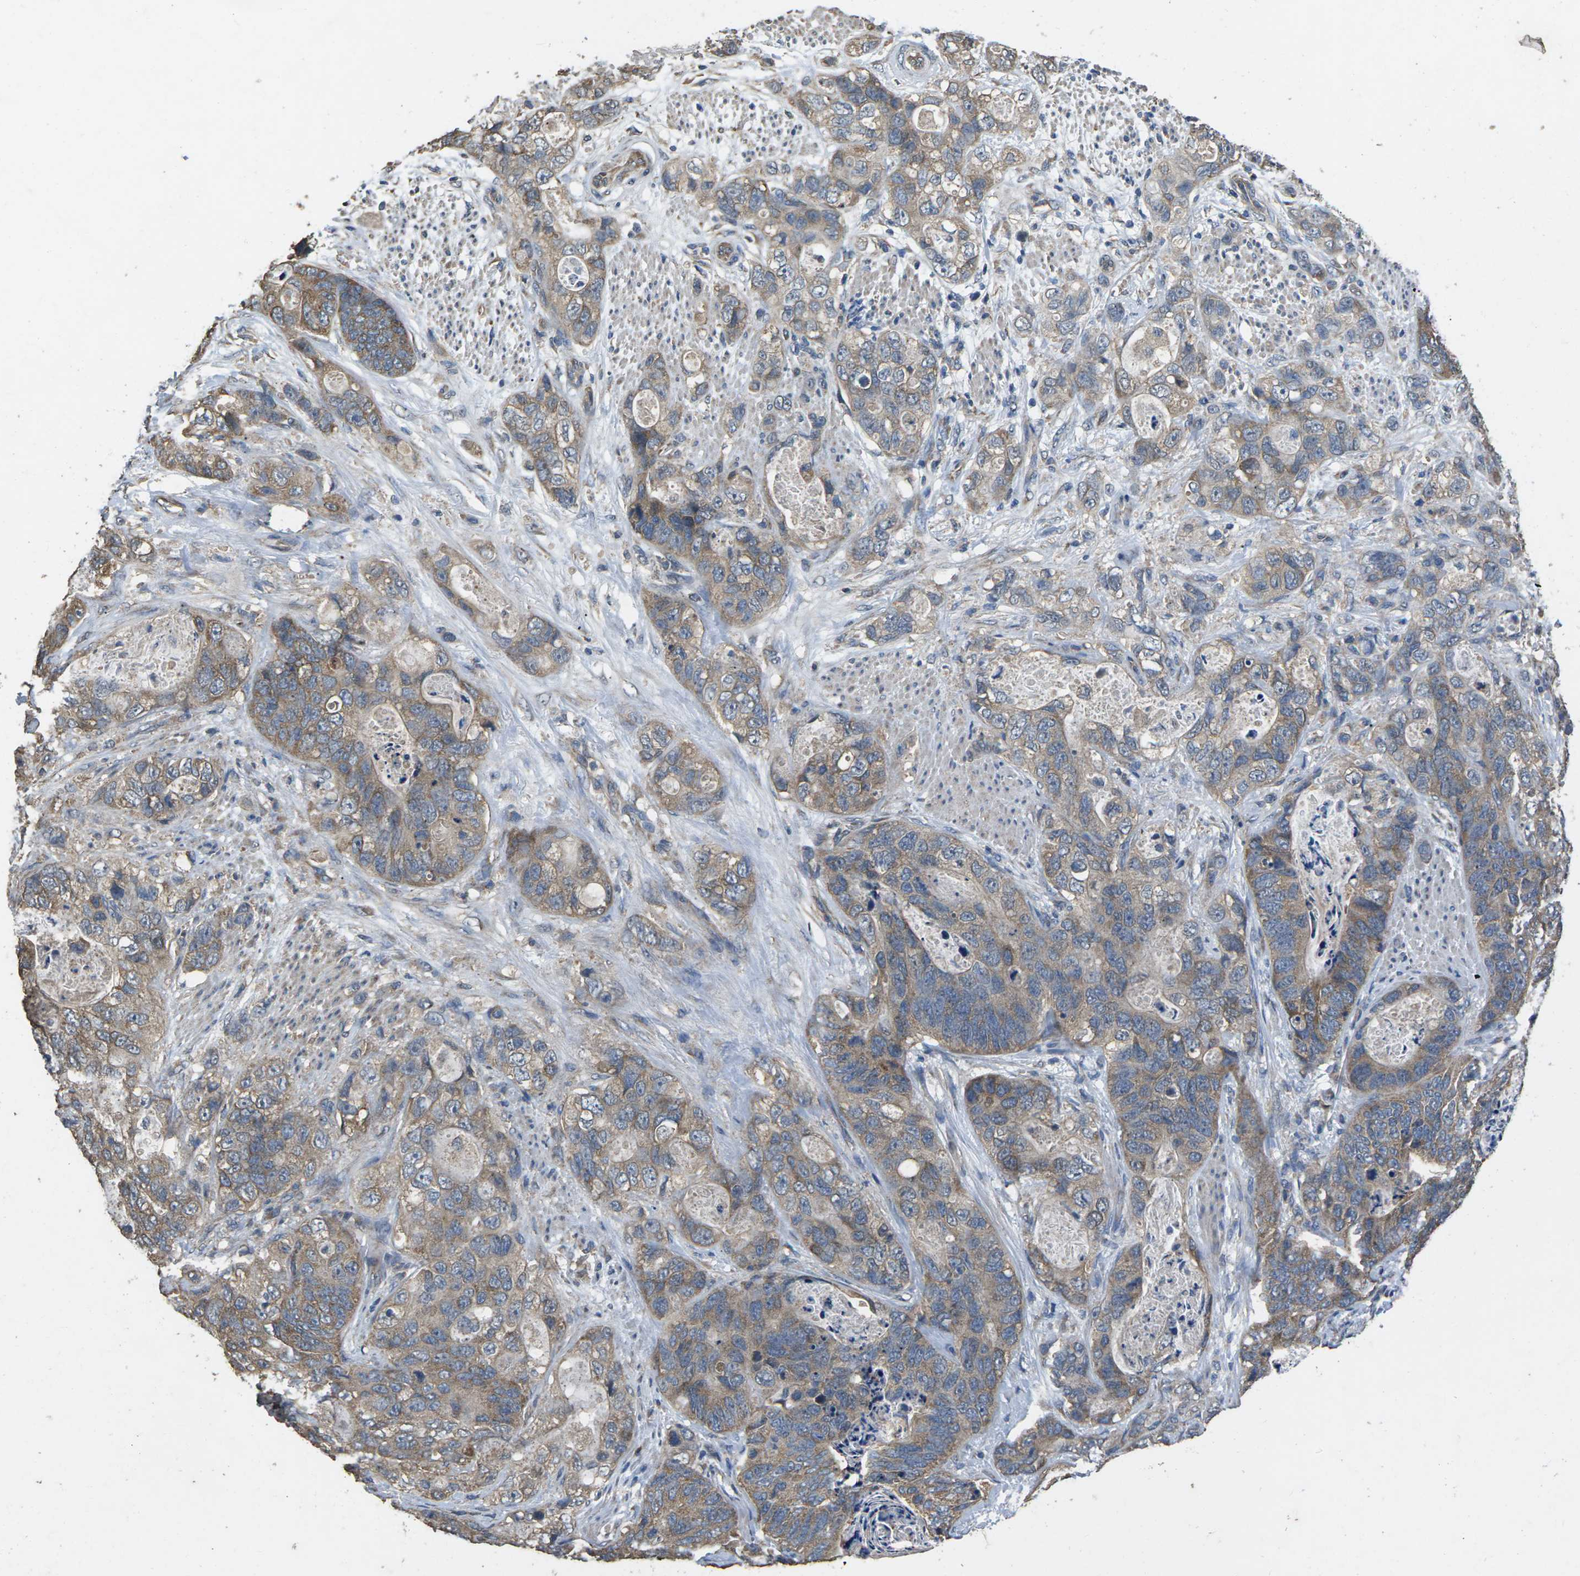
{"staining": {"intensity": "weak", "quantity": ">75%", "location": "cytoplasmic/membranous"}, "tissue": "stomach cancer", "cell_type": "Tumor cells", "image_type": "cancer", "snomed": [{"axis": "morphology", "description": "Adenocarcinoma, NOS"}, {"axis": "topography", "description": "Stomach"}], "caption": "A micrograph showing weak cytoplasmic/membranous positivity in approximately >75% of tumor cells in stomach cancer (adenocarcinoma), as visualized by brown immunohistochemical staining.", "gene": "B4GAT1", "patient": {"sex": "female", "age": 89}}